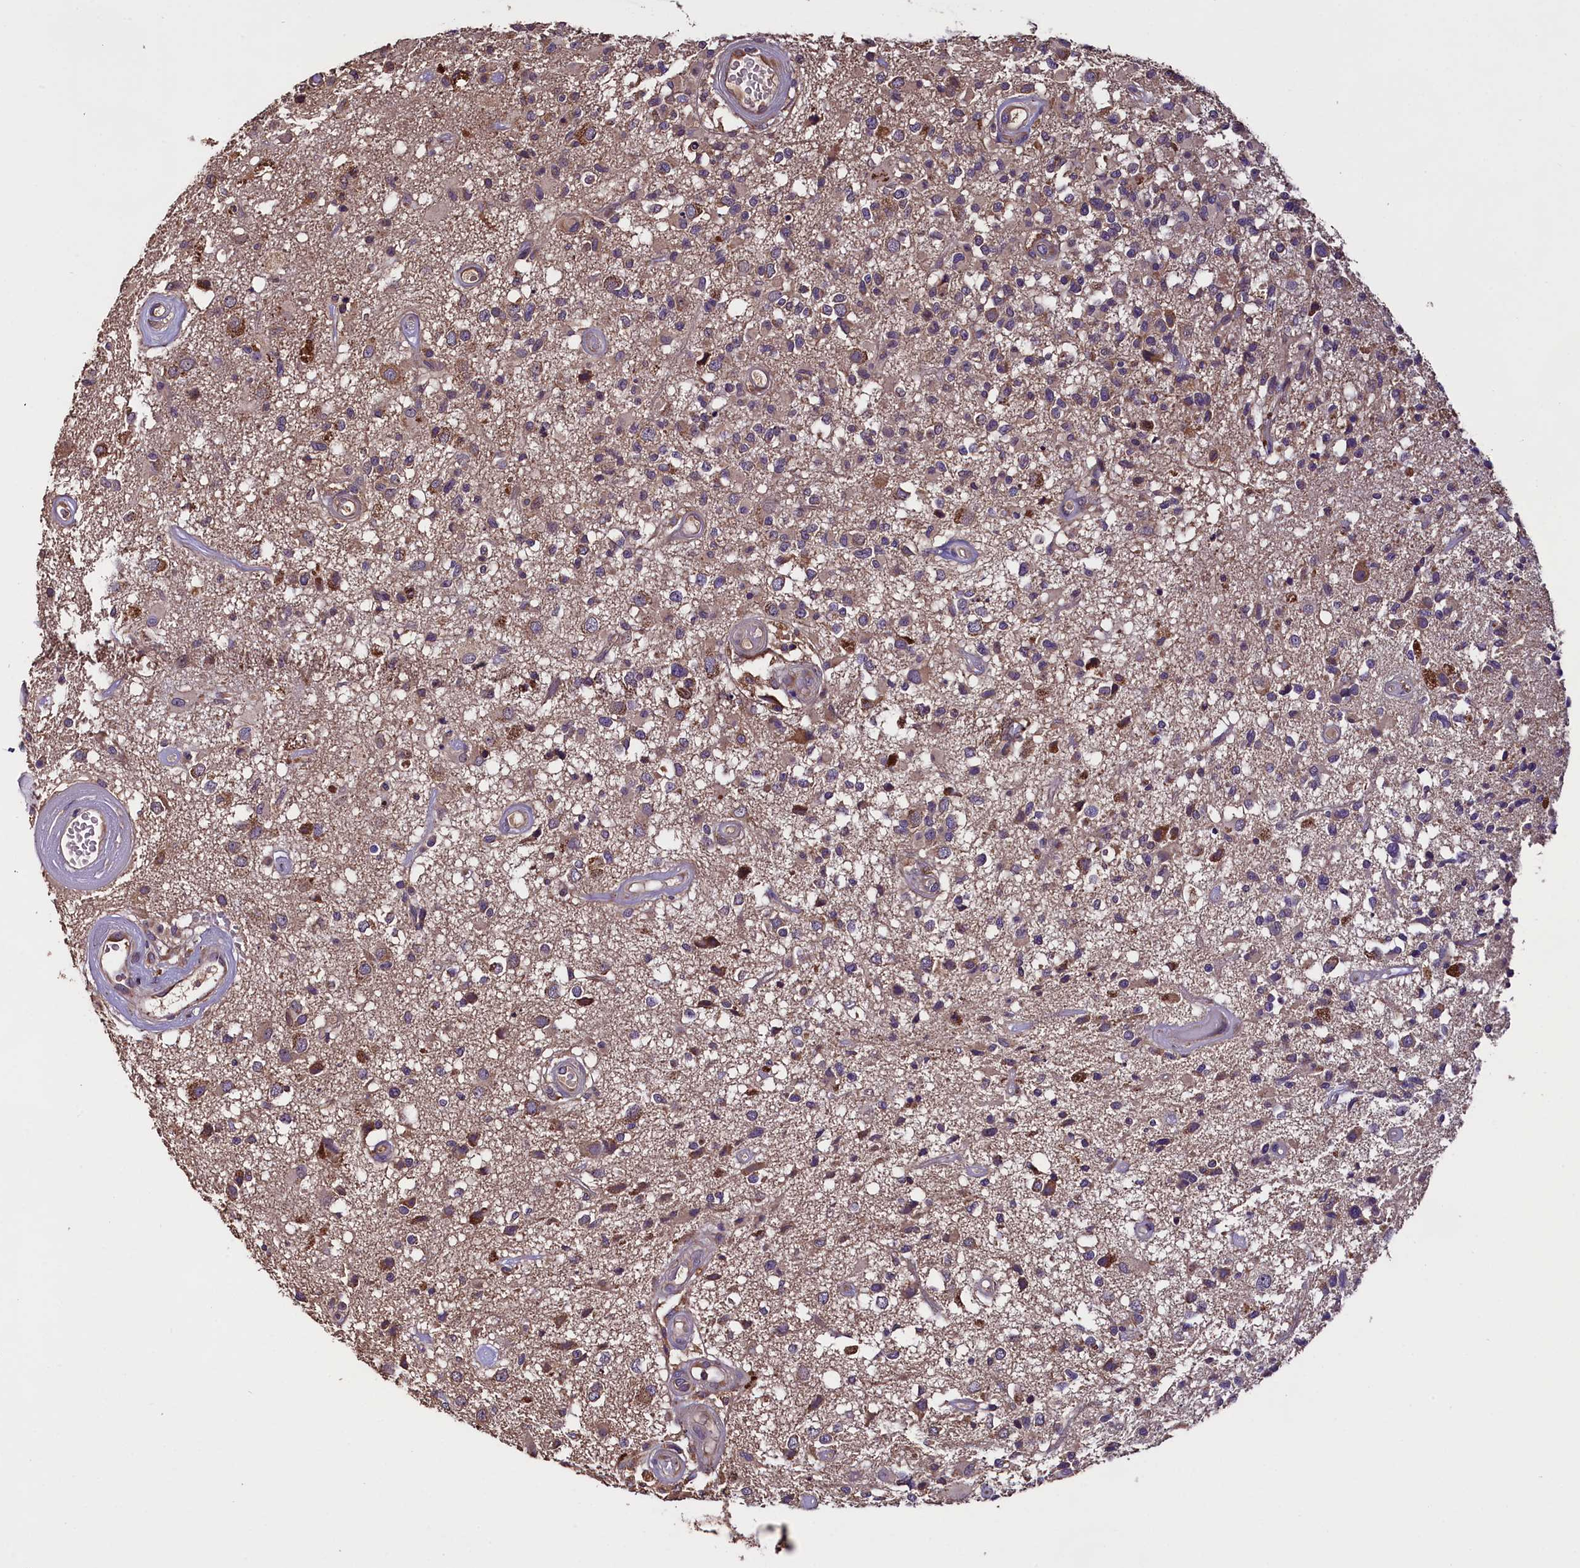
{"staining": {"intensity": "weak", "quantity": "25%-75%", "location": "cytoplasmic/membranous"}, "tissue": "glioma", "cell_type": "Tumor cells", "image_type": "cancer", "snomed": [{"axis": "morphology", "description": "Glioma, malignant, High grade"}, {"axis": "morphology", "description": "Glioblastoma, NOS"}, {"axis": "topography", "description": "Brain"}], "caption": "A low amount of weak cytoplasmic/membranous staining is identified in about 25%-75% of tumor cells in glioma tissue.", "gene": "ENKD1", "patient": {"sex": "male", "age": 60}}